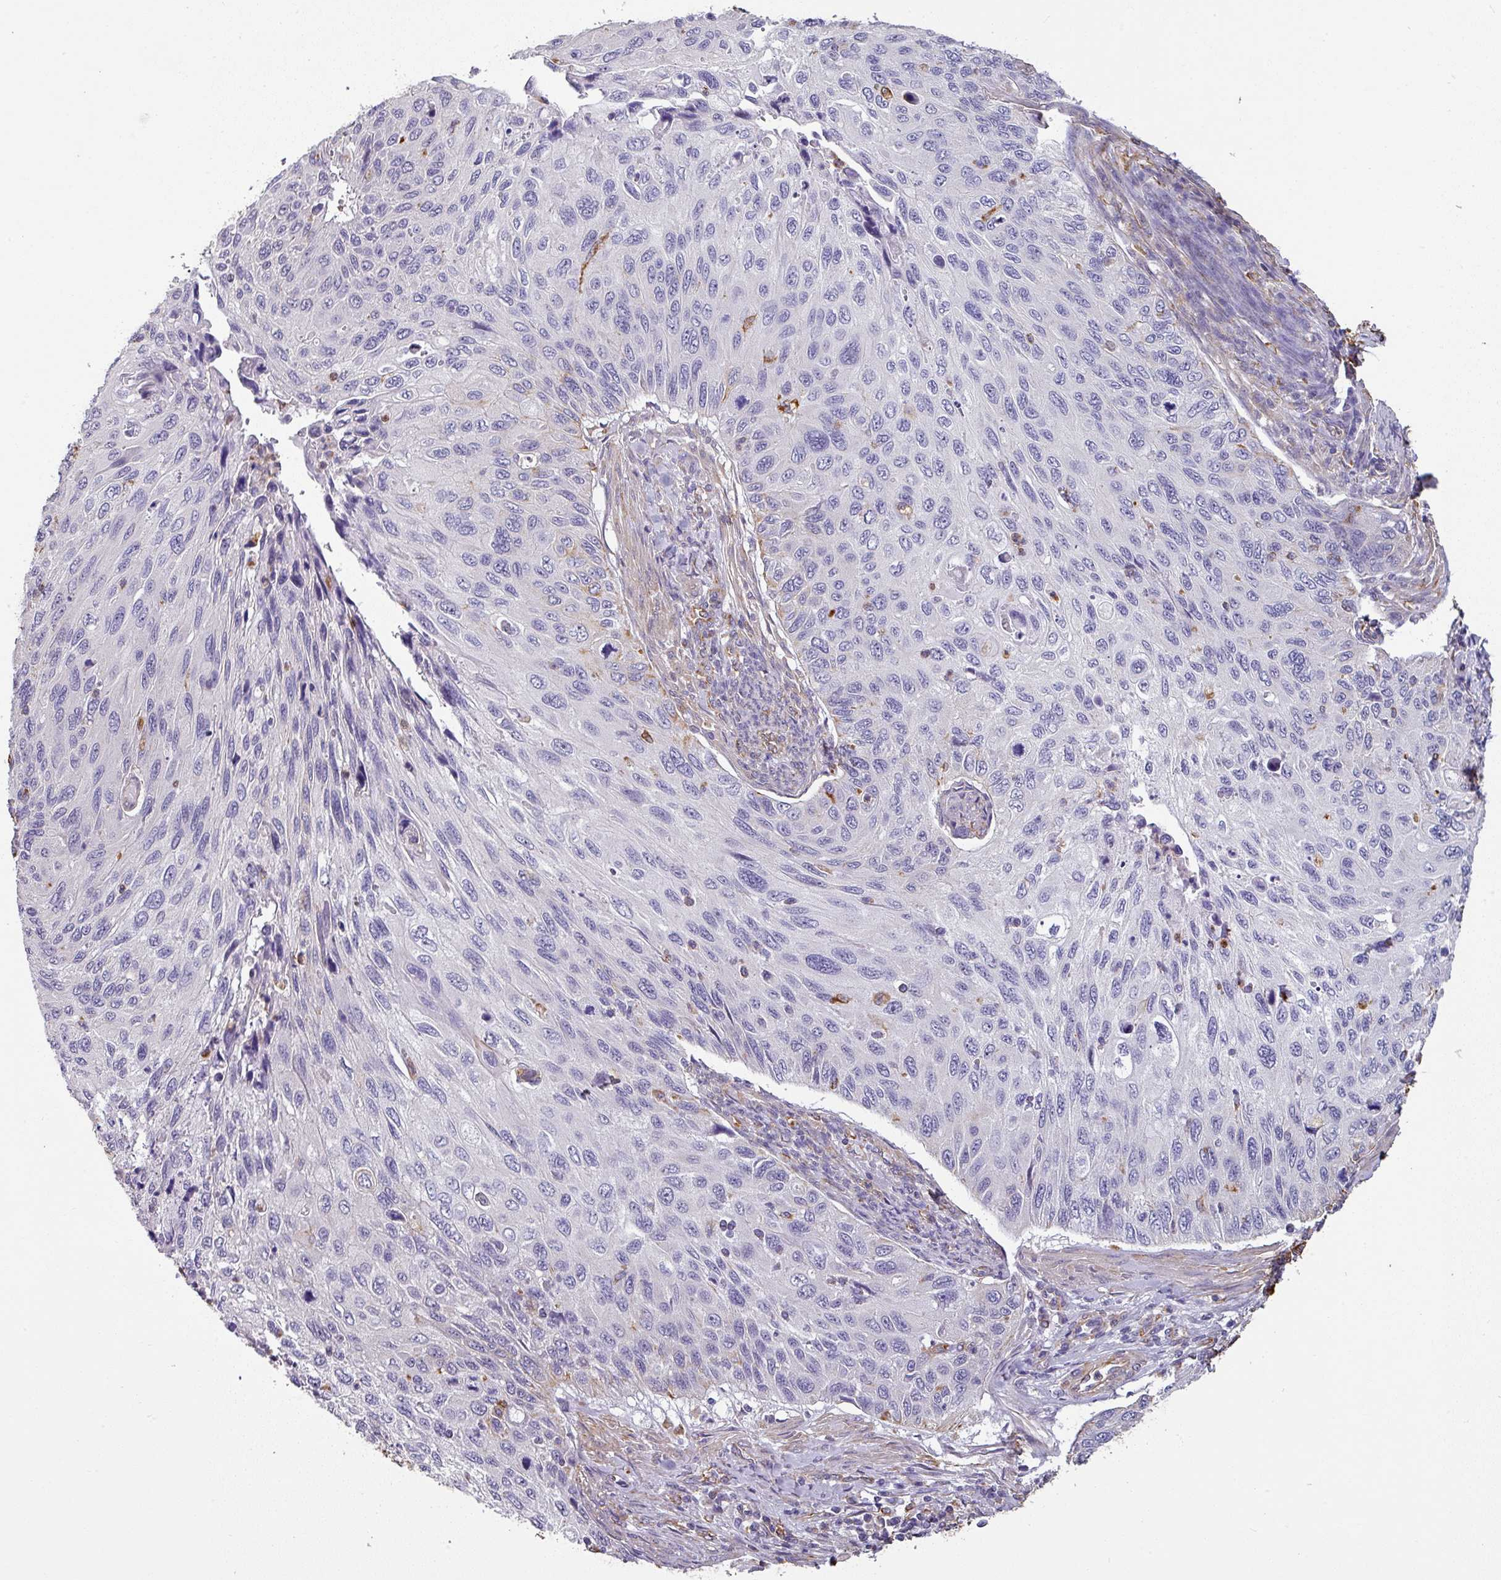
{"staining": {"intensity": "negative", "quantity": "none", "location": "none"}, "tissue": "cervical cancer", "cell_type": "Tumor cells", "image_type": "cancer", "snomed": [{"axis": "morphology", "description": "Squamous cell carcinoma, NOS"}, {"axis": "topography", "description": "Cervix"}], "caption": "Immunohistochemistry histopathology image of neoplastic tissue: human cervical cancer (squamous cell carcinoma) stained with DAB reveals no significant protein staining in tumor cells.", "gene": "ZNF280C", "patient": {"sex": "female", "age": 70}}